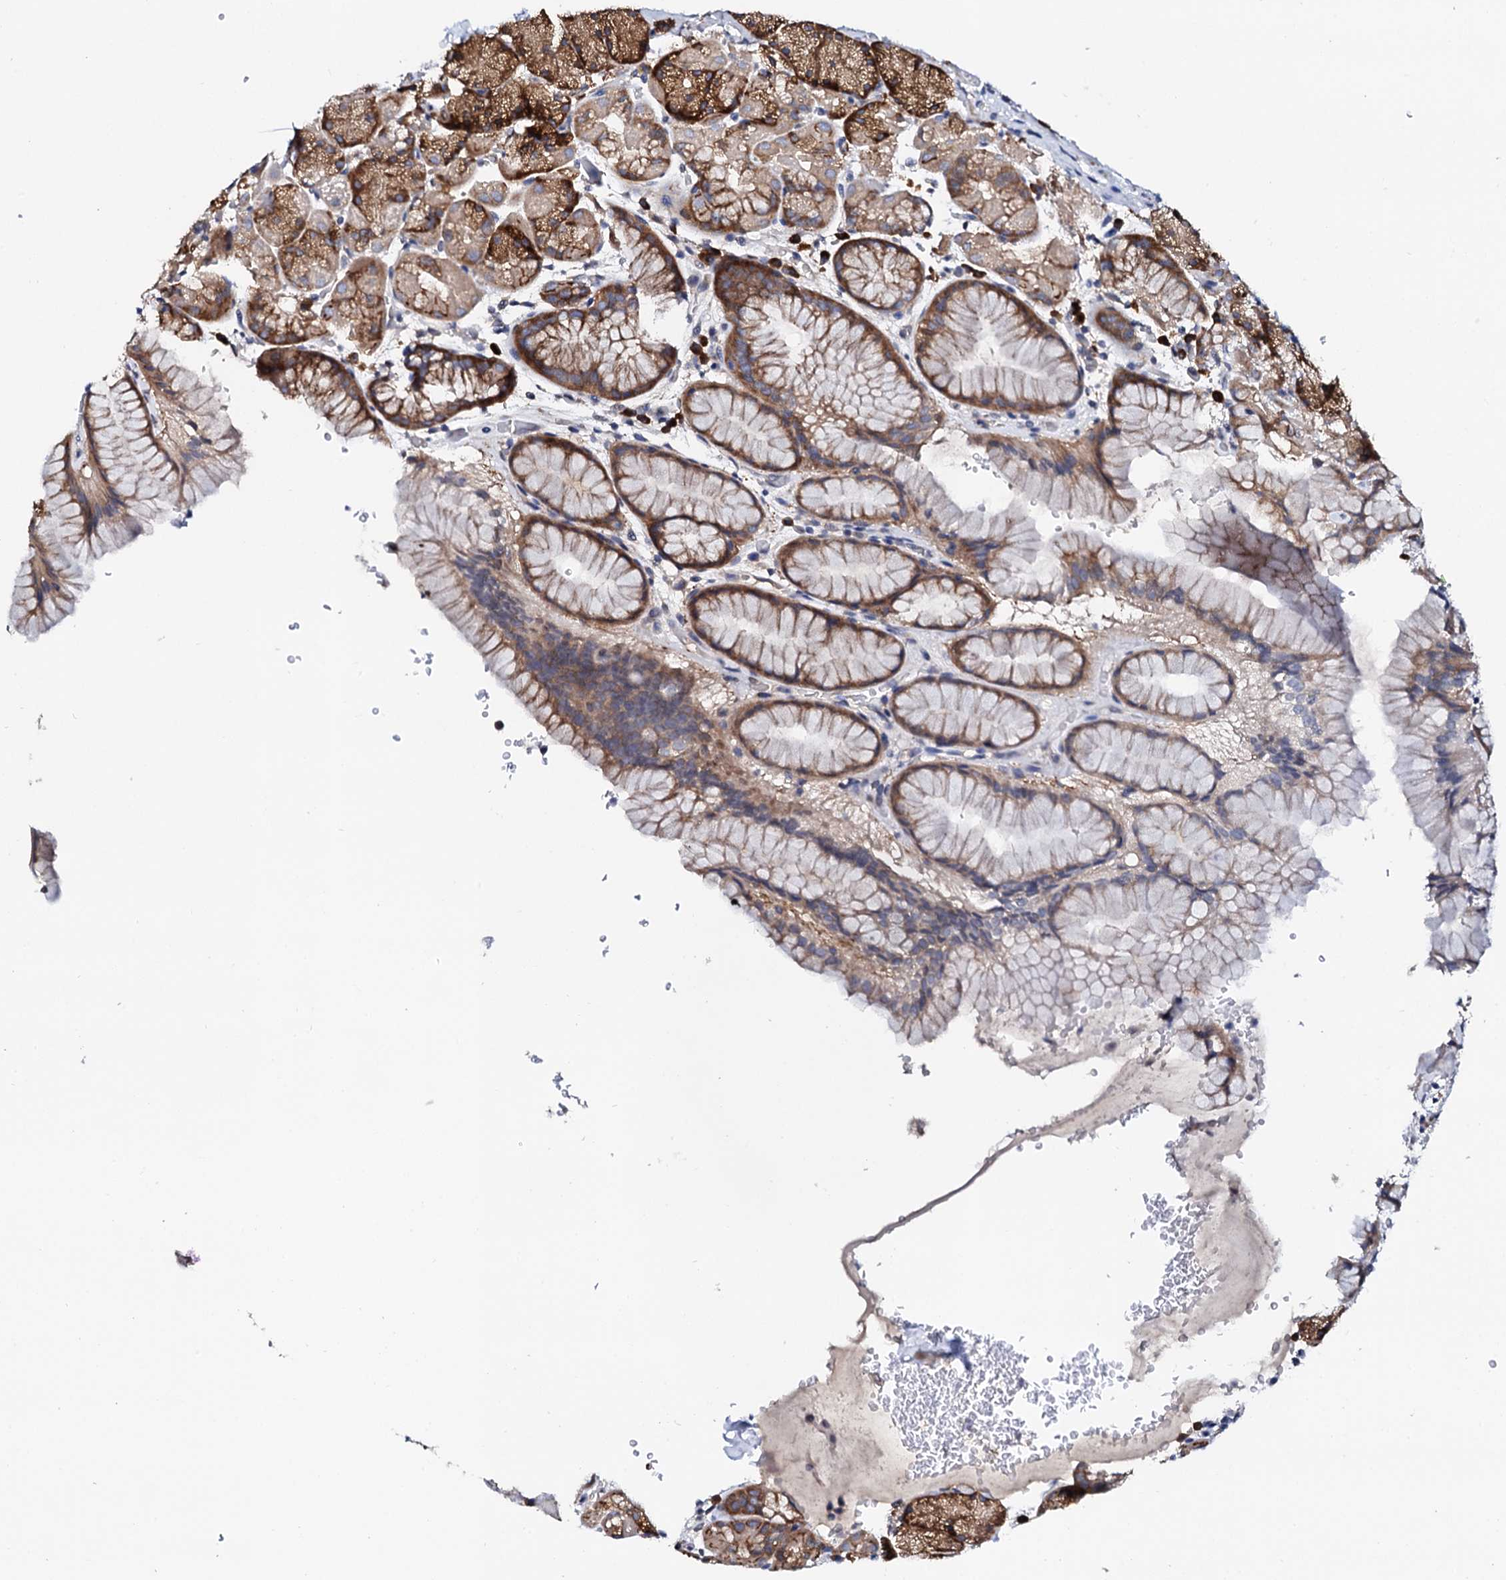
{"staining": {"intensity": "moderate", "quantity": ">75%", "location": "cytoplasmic/membranous"}, "tissue": "stomach", "cell_type": "Glandular cells", "image_type": "normal", "snomed": [{"axis": "morphology", "description": "Normal tissue, NOS"}, {"axis": "topography", "description": "Stomach, upper"}, {"axis": "topography", "description": "Stomach, lower"}], "caption": "Benign stomach shows moderate cytoplasmic/membranous expression in approximately >75% of glandular cells (DAB = brown stain, brightfield microscopy at high magnification)..", "gene": "NUP58", "patient": {"sex": "male", "age": 67}}